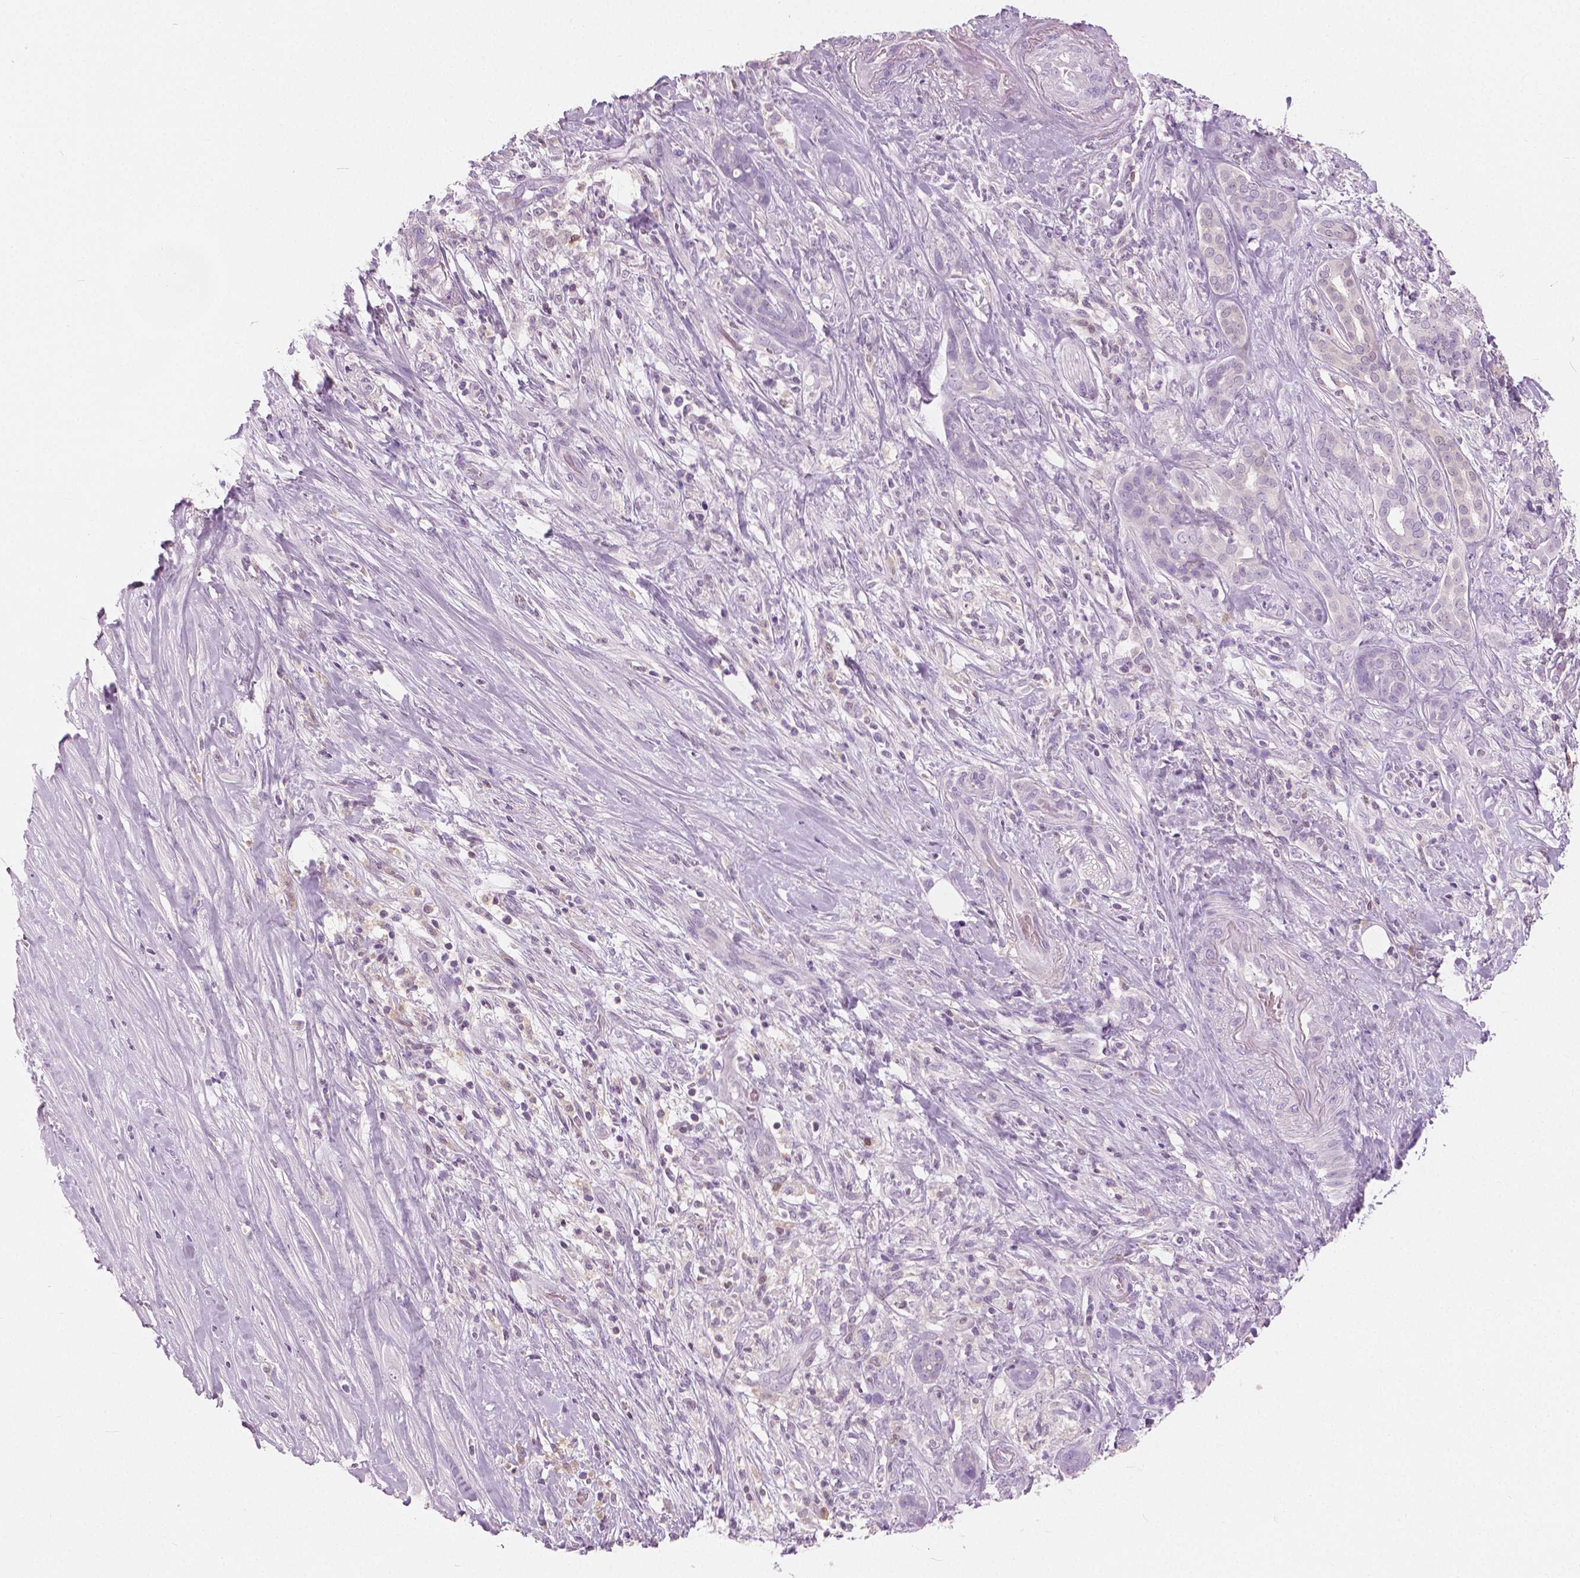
{"staining": {"intensity": "negative", "quantity": "none", "location": "none"}, "tissue": "pancreatic cancer", "cell_type": "Tumor cells", "image_type": "cancer", "snomed": [{"axis": "morphology", "description": "Normal tissue, NOS"}, {"axis": "morphology", "description": "Inflammation, NOS"}, {"axis": "morphology", "description": "Adenocarcinoma, NOS"}, {"axis": "topography", "description": "Pancreas"}], "caption": "The micrograph reveals no staining of tumor cells in pancreatic adenocarcinoma.", "gene": "GALM", "patient": {"sex": "male", "age": 57}}